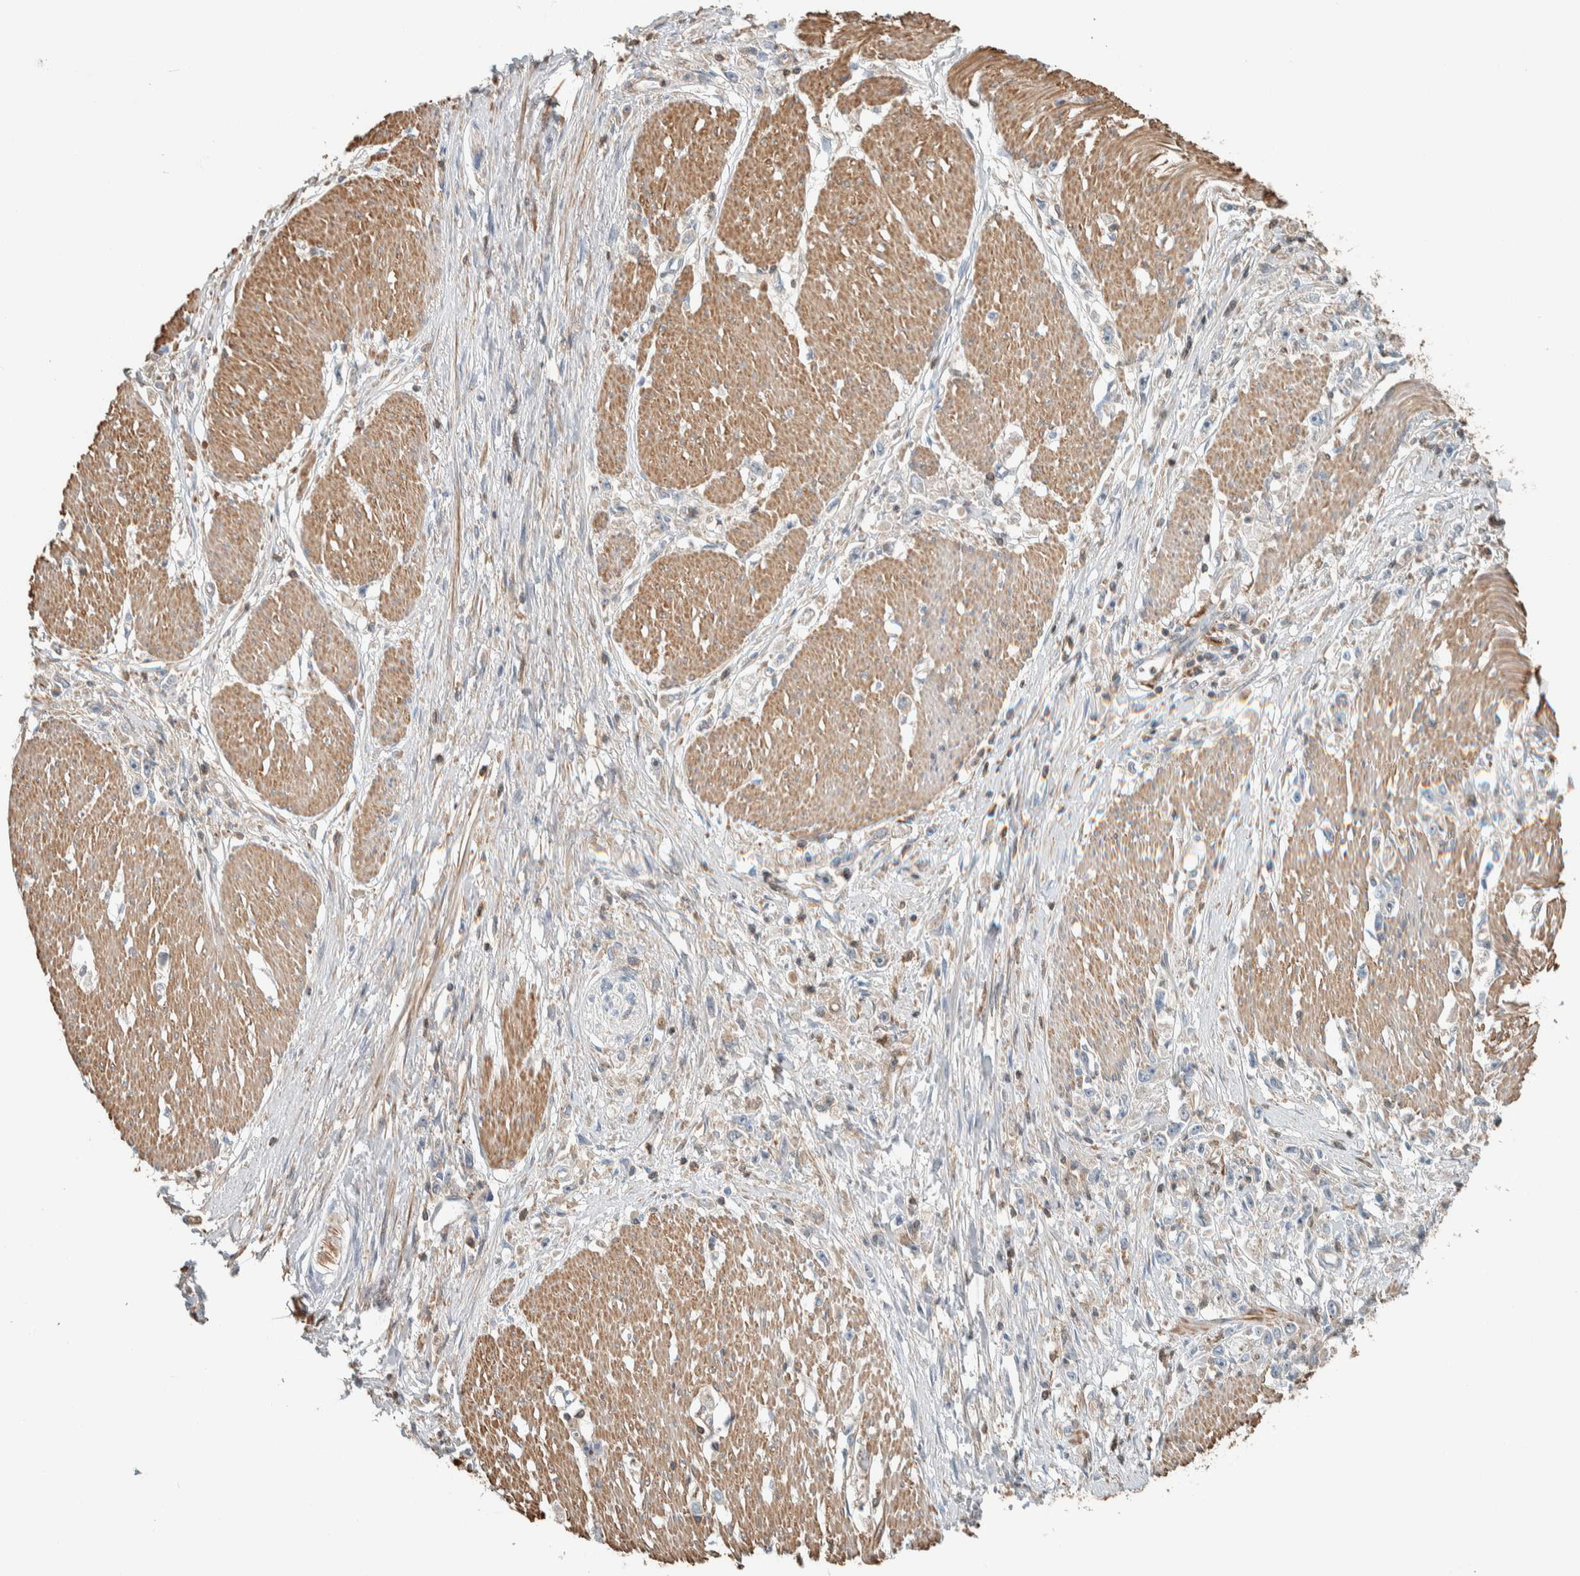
{"staining": {"intensity": "negative", "quantity": "none", "location": "none"}, "tissue": "stomach cancer", "cell_type": "Tumor cells", "image_type": "cancer", "snomed": [{"axis": "morphology", "description": "Adenocarcinoma, NOS"}, {"axis": "topography", "description": "Stomach"}], "caption": "Immunohistochemistry of stomach adenocarcinoma displays no staining in tumor cells.", "gene": "CTBP2", "patient": {"sex": "female", "age": 59}}